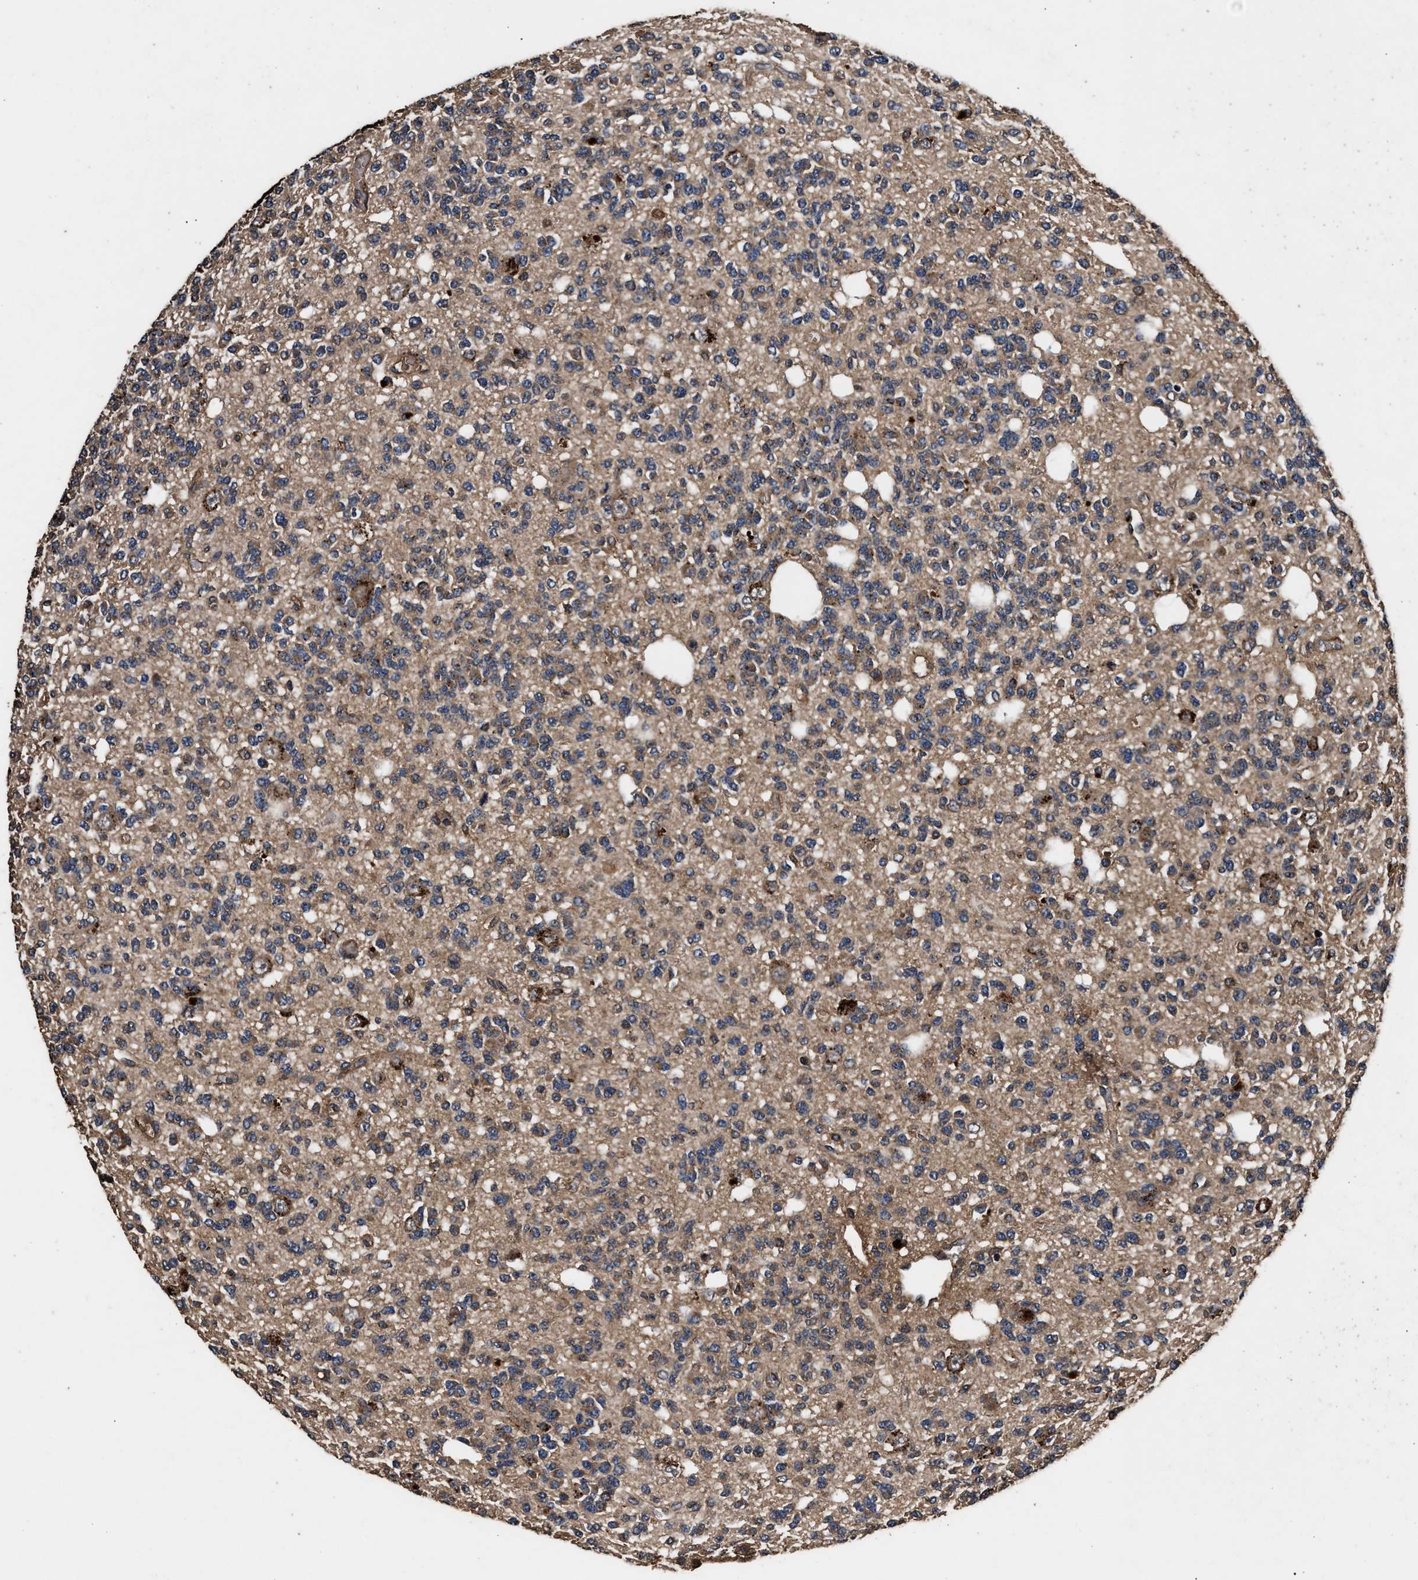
{"staining": {"intensity": "weak", "quantity": "25%-75%", "location": "cytoplasmic/membranous"}, "tissue": "glioma", "cell_type": "Tumor cells", "image_type": "cancer", "snomed": [{"axis": "morphology", "description": "Glioma, malignant, Low grade"}, {"axis": "topography", "description": "Brain"}], "caption": "Immunohistochemistry (DAB (3,3'-diaminobenzidine)) staining of human malignant low-grade glioma displays weak cytoplasmic/membranous protein staining in approximately 25%-75% of tumor cells.", "gene": "KYAT1", "patient": {"sex": "male", "age": 38}}